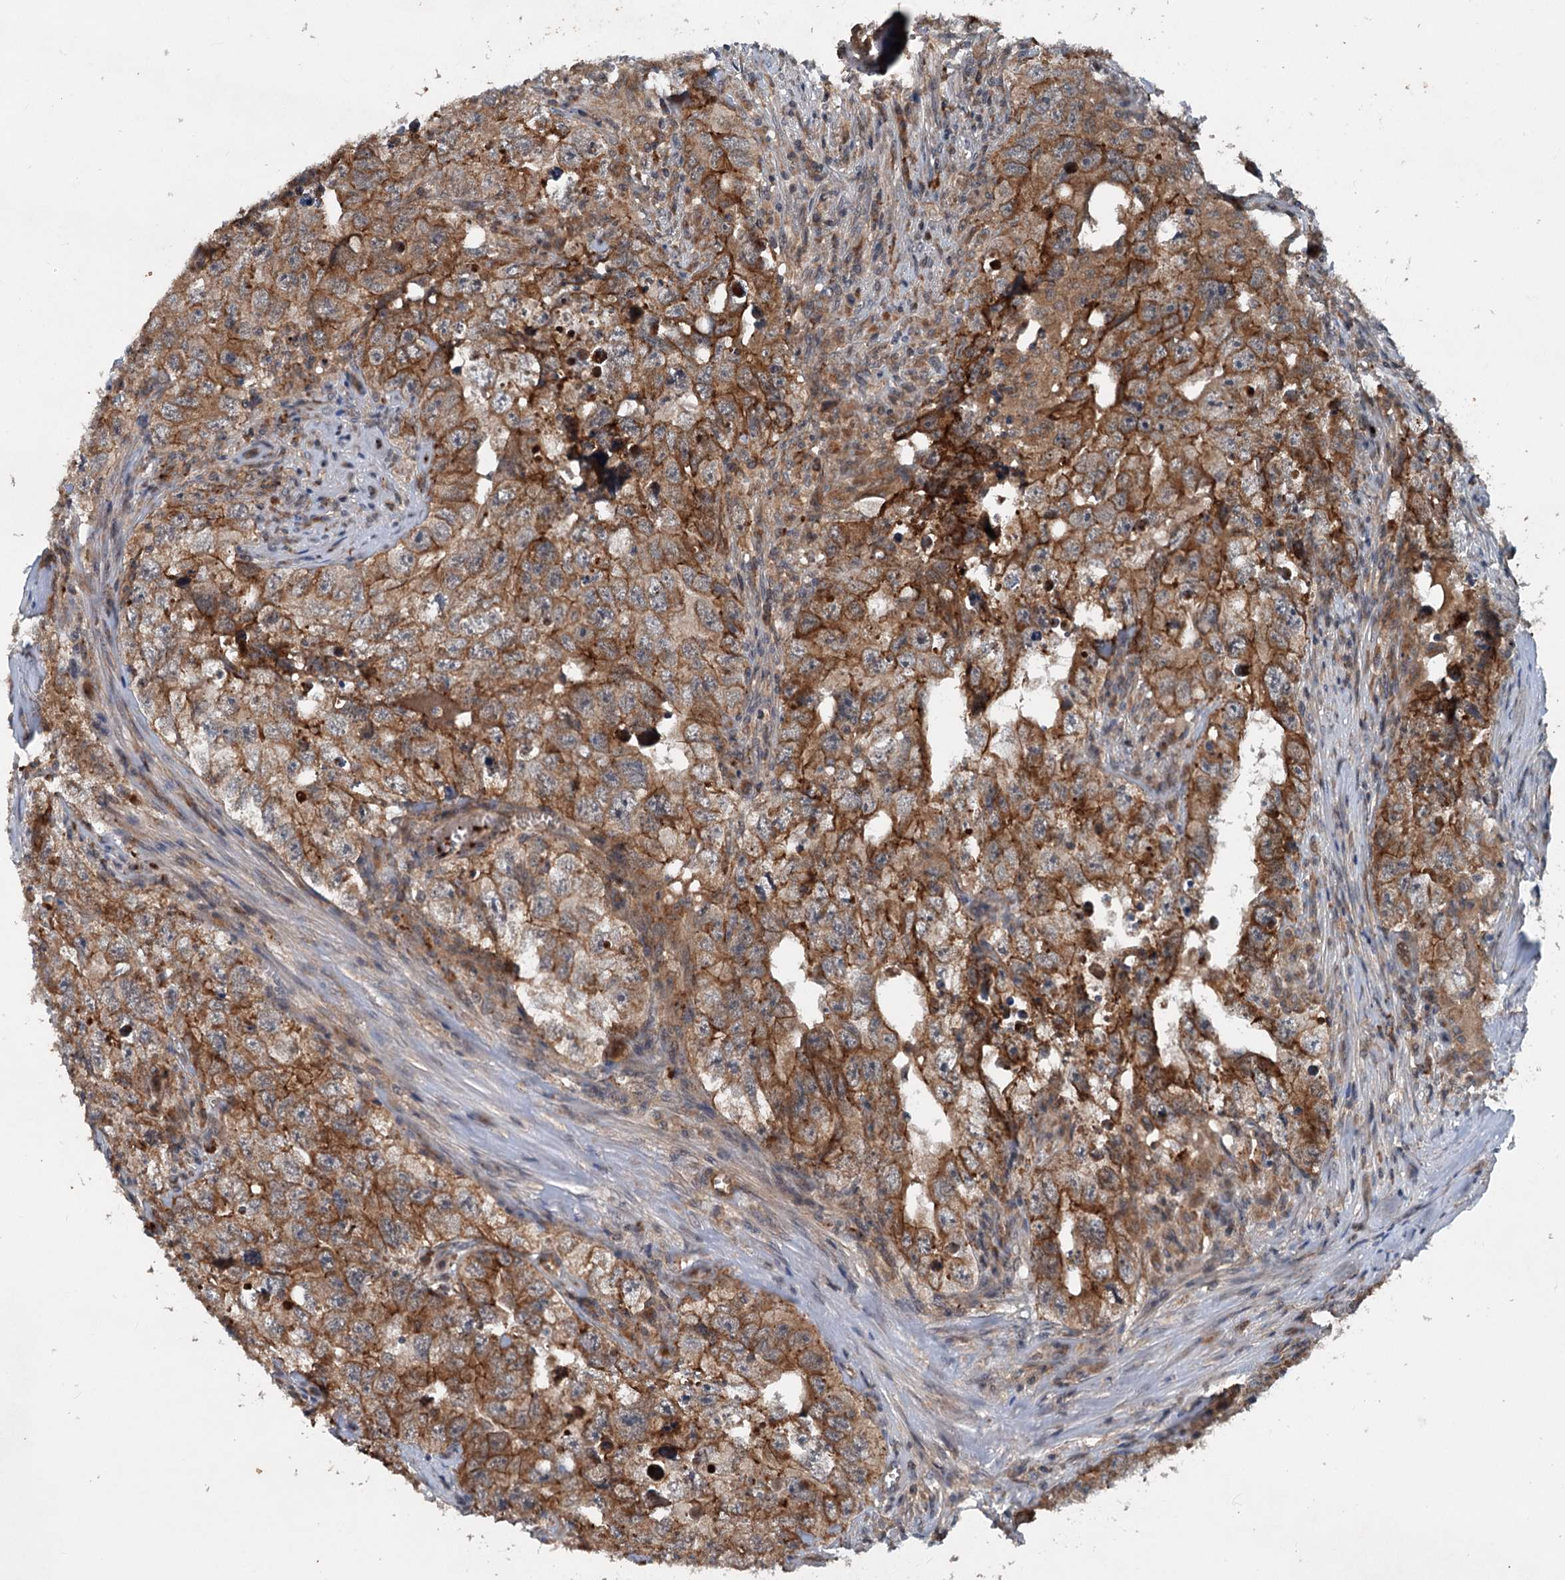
{"staining": {"intensity": "moderate", "quantity": ">75%", "location": "cytoplasmic/membranous"}, "tissue": "testis cancer", "cell_type": "Tumor cells", "image_type": "cancer", "snomed": [{"axis": "morphology", "description": "Seminoma, NOS"}, {"axis": "morphology", "description": "Carcinoma, Embryonal, NOS"}, {"axis": "topography", "description": "Testis"}], "caption": "Testis cancer (seminoma) stained with DAB (3,3'-diaminobenzidine) immunohistochemistry (IHC) exhibits medium levels of moderate cytoplasmic/membranous positivity in approximately >75% of tumor cells.", "gene": "N4BP2L2", "patient": {"sex": "male", "age": 43}}